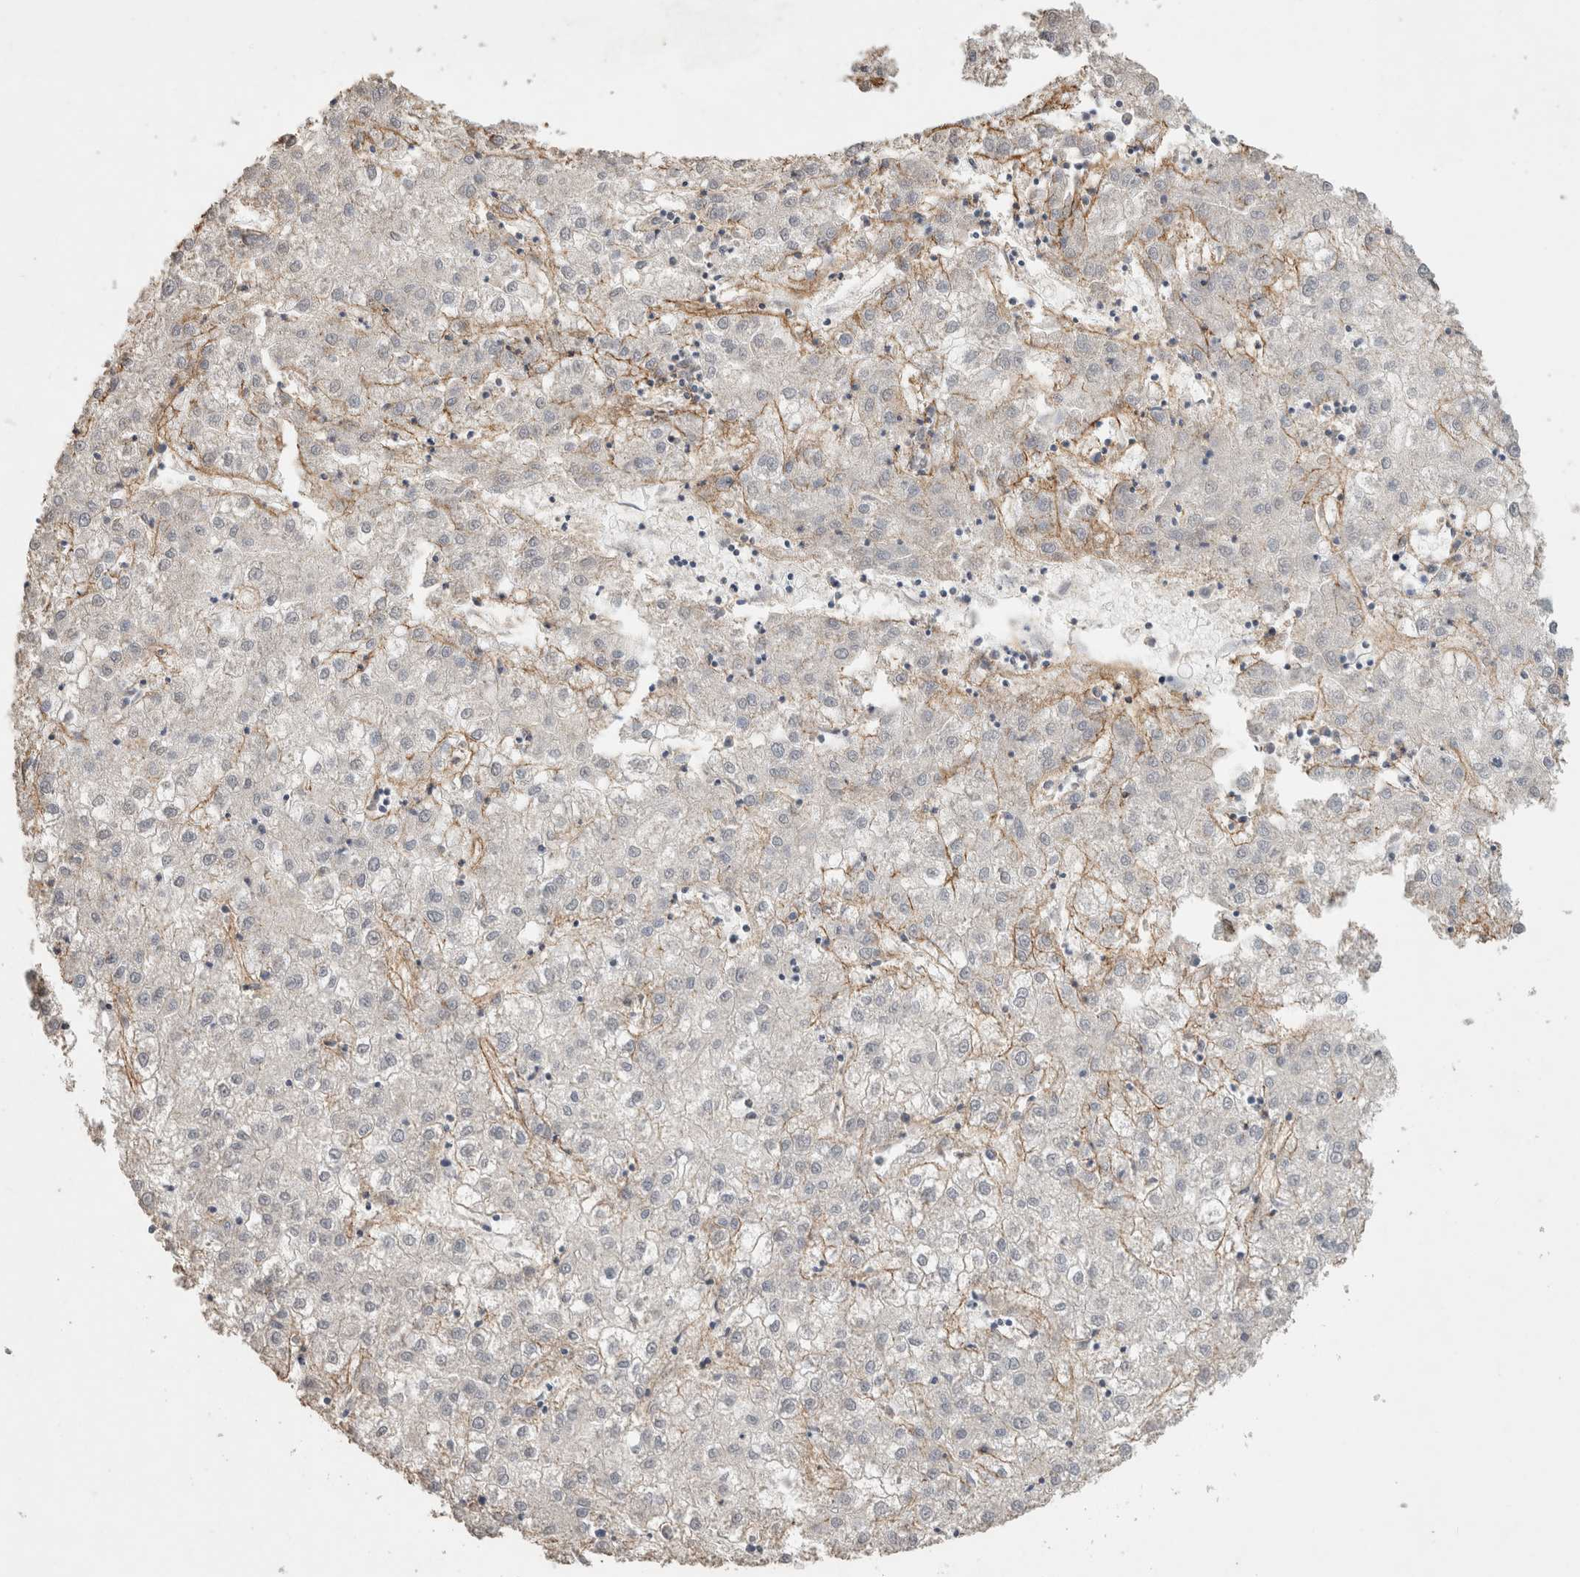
{"staining": {"intensity": "negative", "quantity": "none", "location": "none"}, "tissue": "liver cancer", "cell_type": "Tumor cells", "image_type": "cancer", "snomed": [{"axis": "morphology", "description": "Carcinoma, Hepatocellular, NOS"}, {"axis": "topography", "description": "Liver"}], "caption": "There is no significant expression in tumor cells of liver hepatocellular carcinoma. (DAB immunohistochemistry visualized using brightfield microscopy, high magnification).", "gene": "C1QTNF5", "patient": {"sex": "male", "age": 72}}